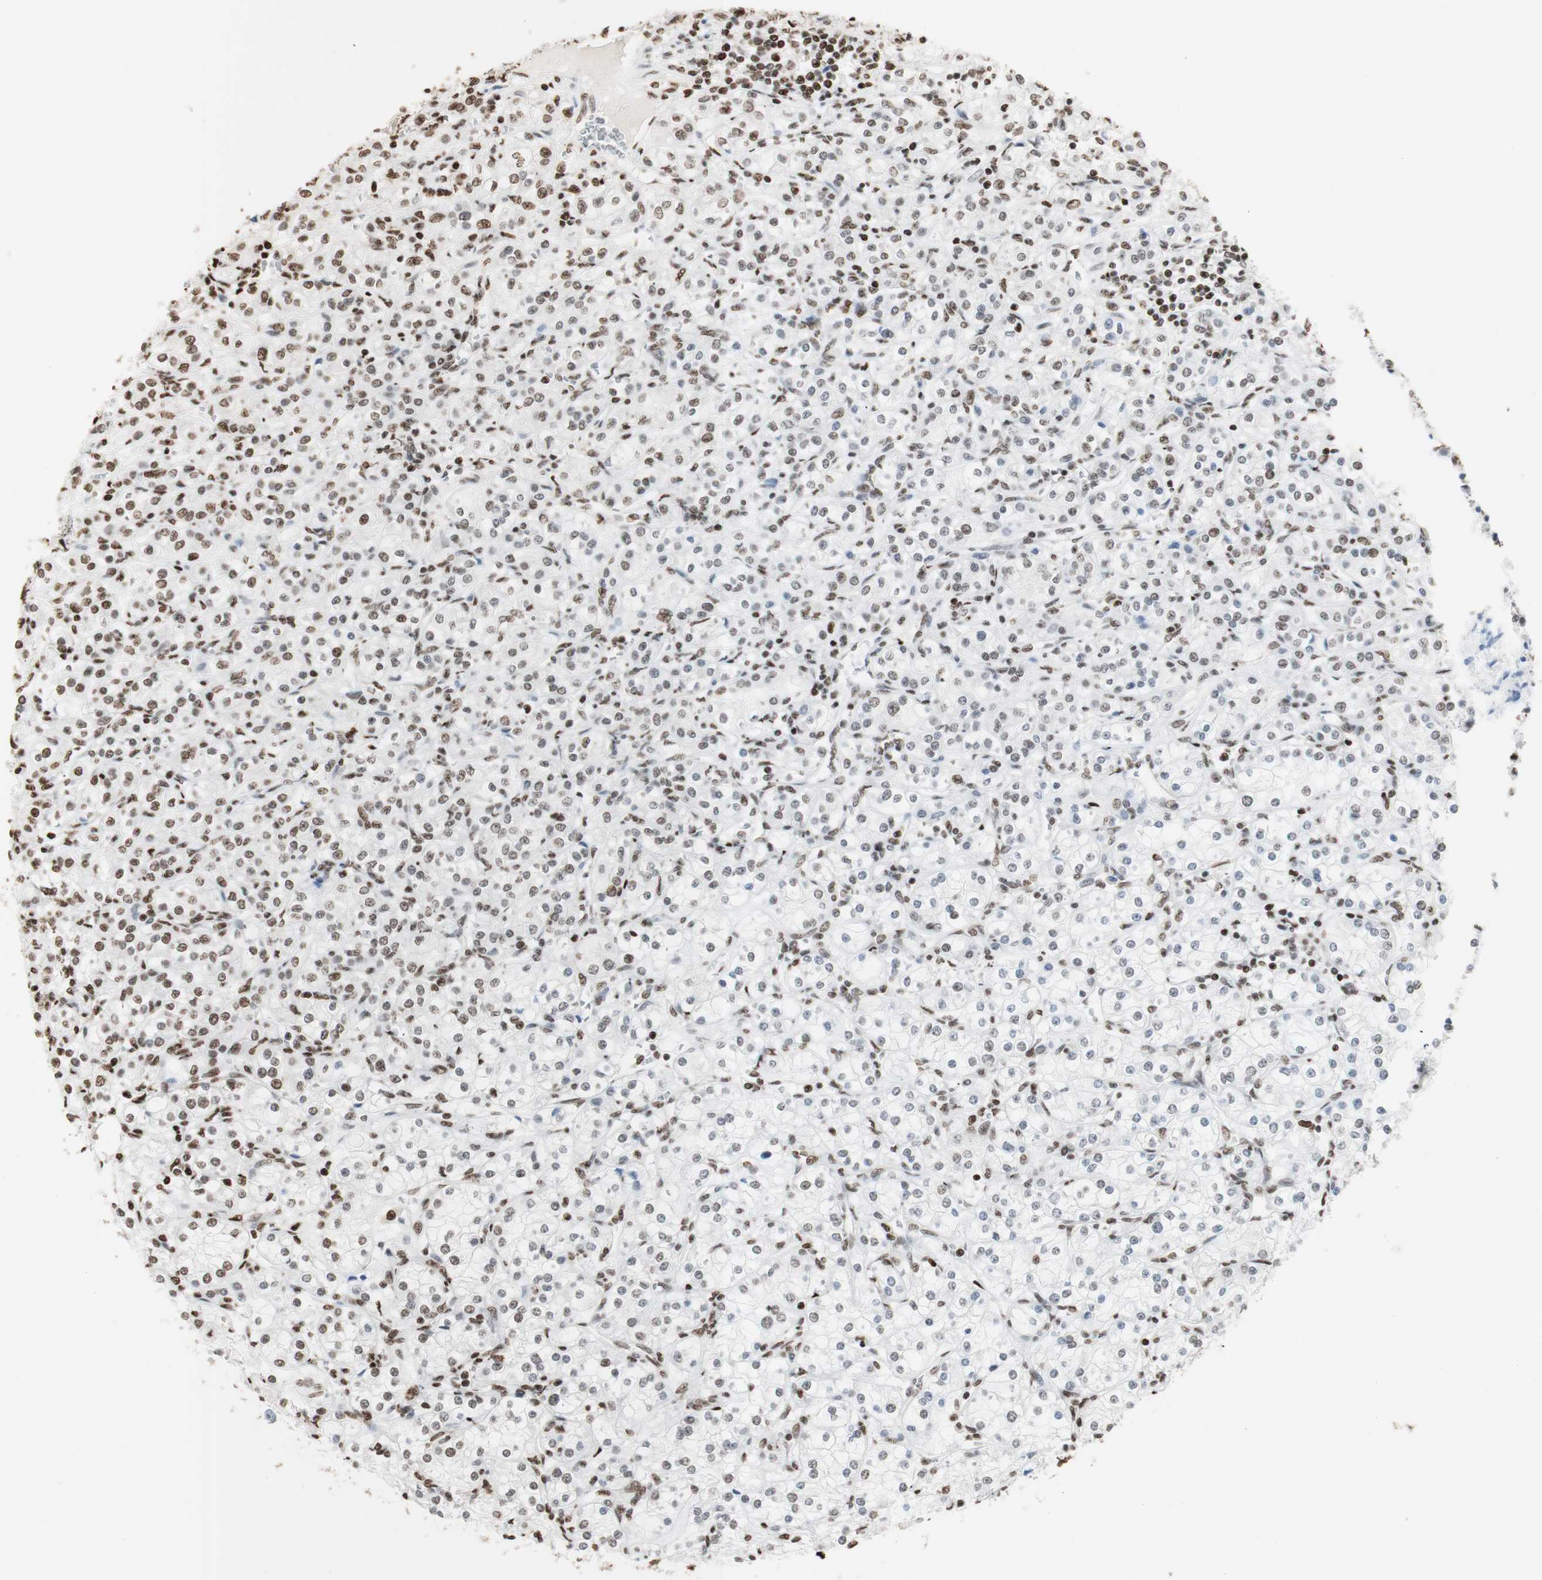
{"staining": {"intensity": "moderate", "quantity": "25%-75%", "location": "nuclear"}, "tissue": "renal cancer", "cell_type": "Tumor cells", "image_type": "cancer", "snomed": [{"axis": "morphology", "description": "Adenocarcinoma, NOS"}, {"axis": "topography", "description": "Kidney"}], "caption": "Adenocarcinoma (renal) was stained to show a protein in brown. There is medium levels of moderate nuclear expression in approximately 25%-75% of tumor cells.", "gene": "HNRNPA2B1", "patient": {"sex": "male", "age": 77}}